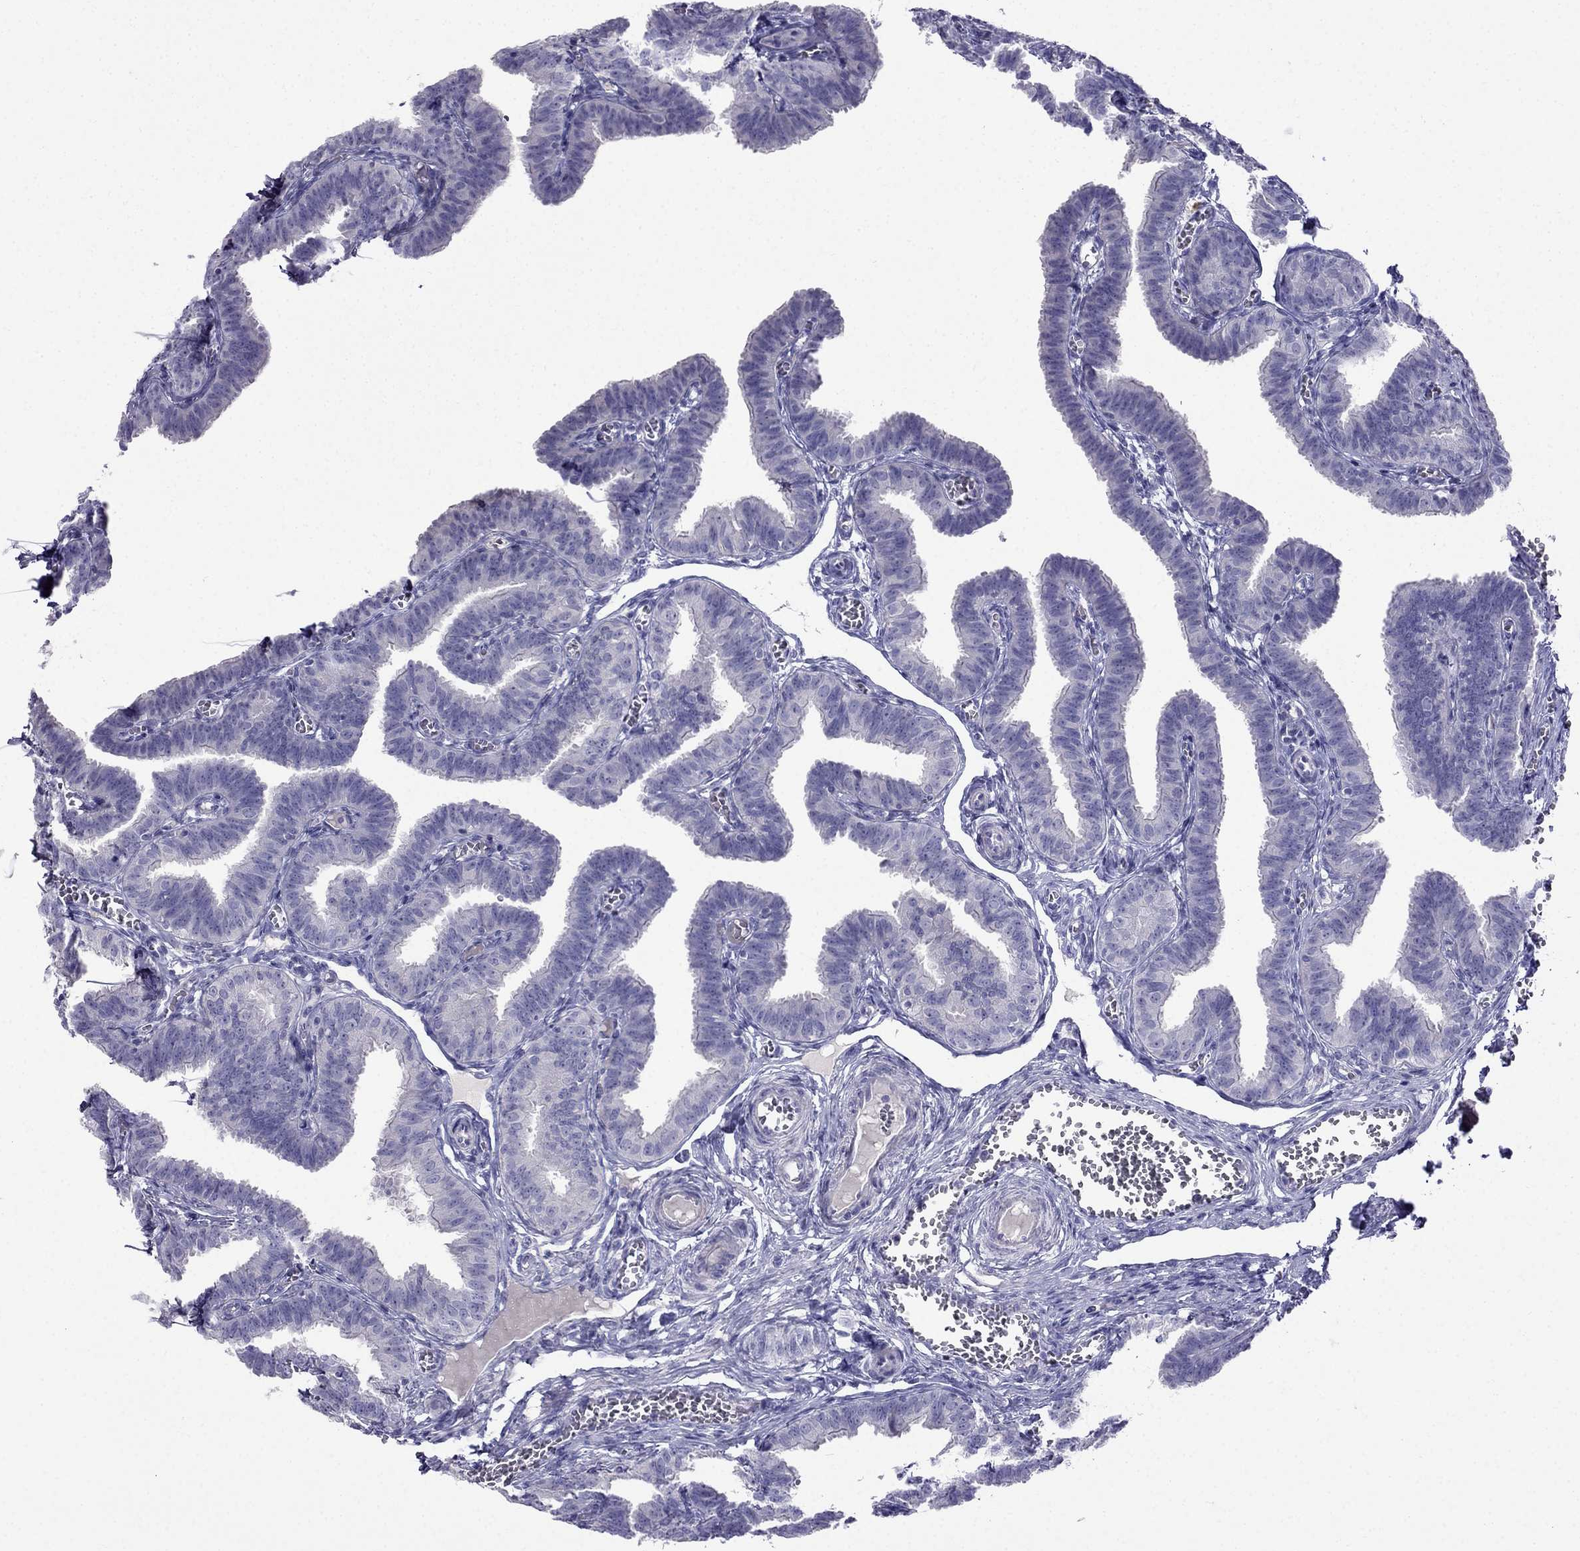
{"staining": {"intensity": "negative", "quantity": "none", "location": "none"}, "tissue": "fallopian tube", "cell_type": "Glandular cells", "image_type": "normal", "snomed": [{"axis": "morphology", "description": "Normal tissue, NOS"}, {"axis": "topography", "description": "Fallopian tube"}], "caption": "Human fallopian tube stained for a protein using immunohistochemistry shows no expression in glandular cells.", "gene": "PATE1", "patient": {"sex": "female", "age": 25}}